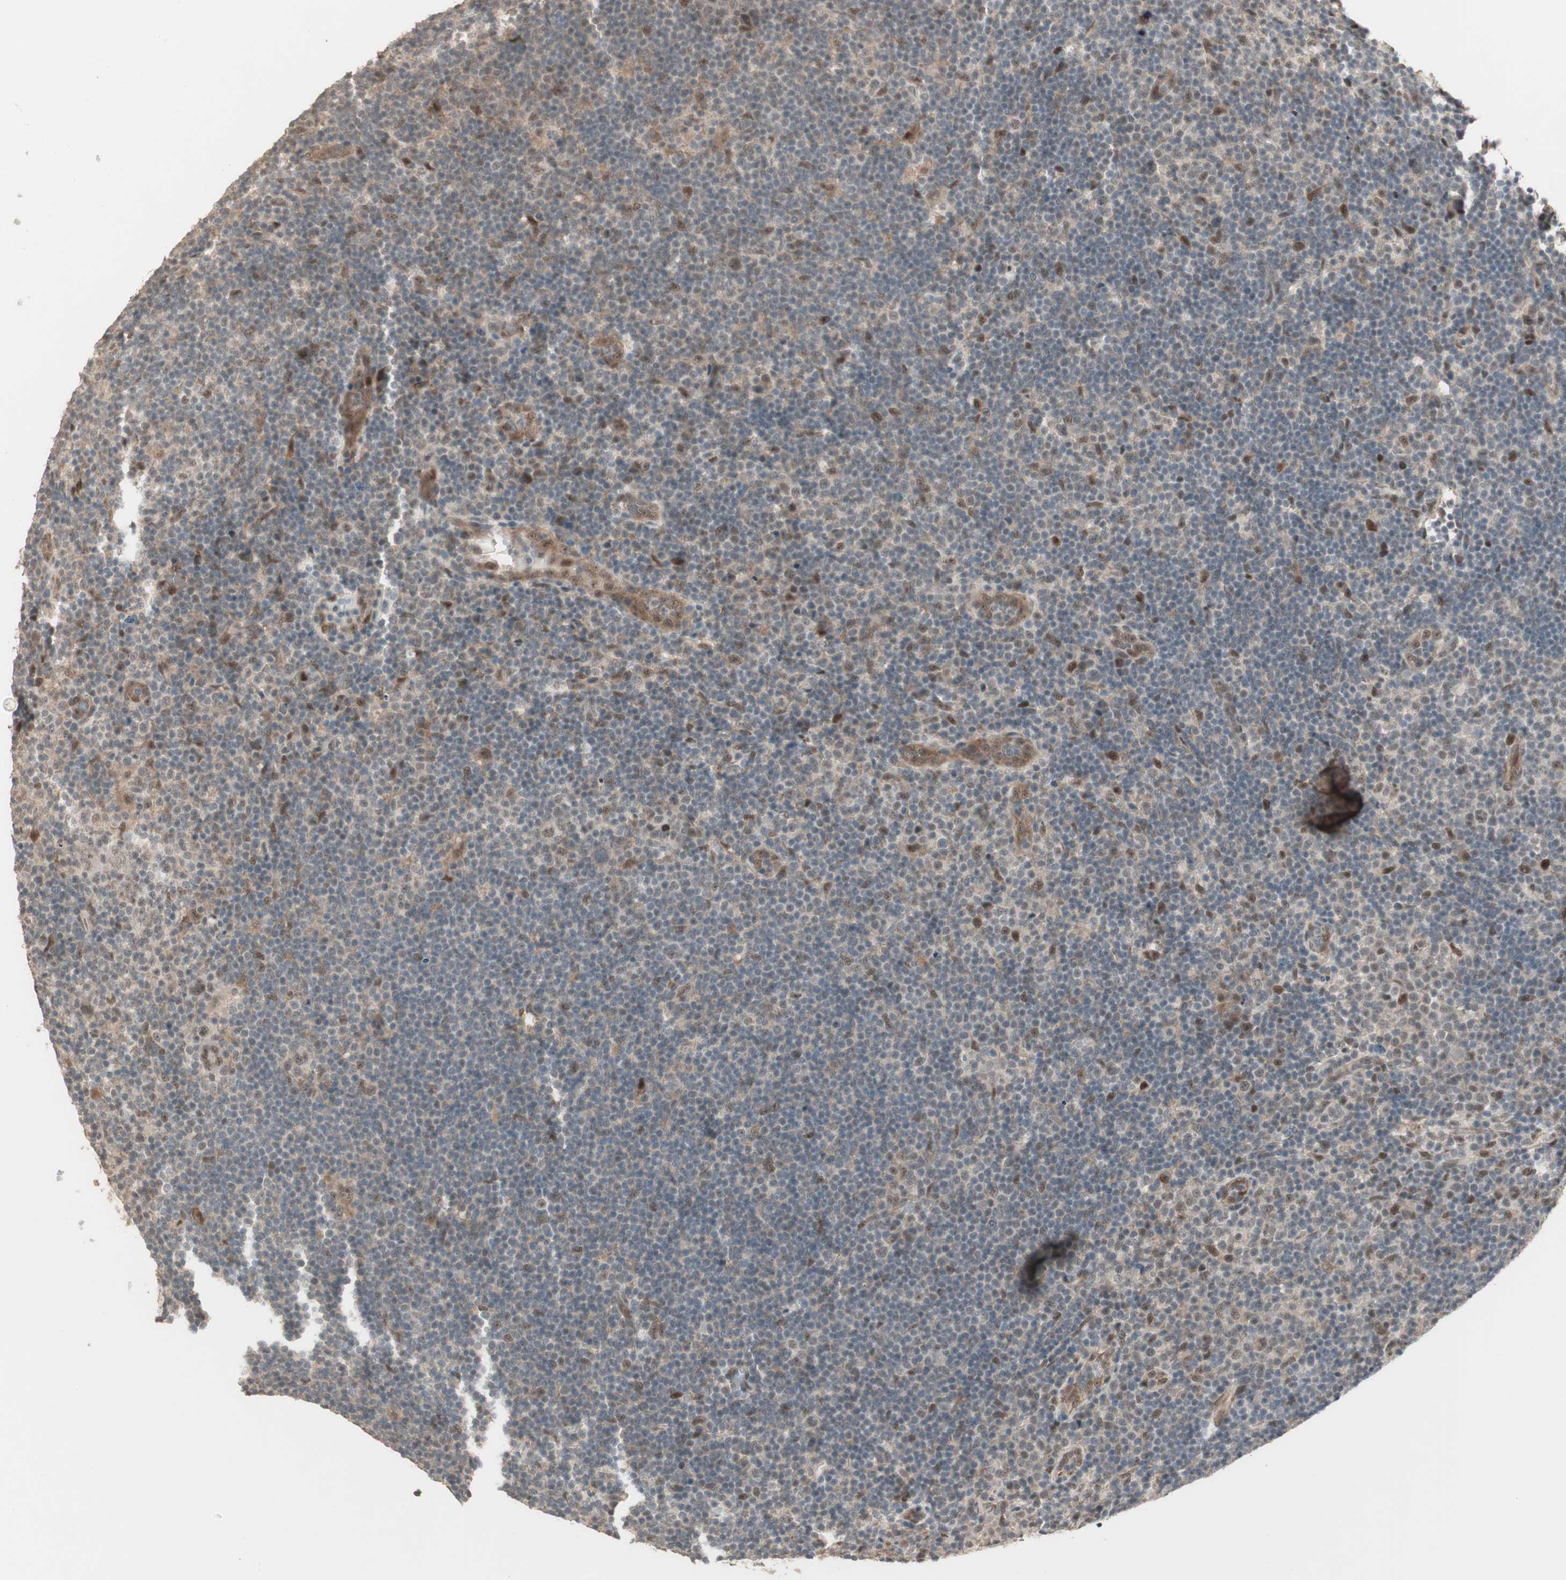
{"staining": {"intensity": "moderate", "quantity": ">75%", "location": "cytoplasmic/membranous,nuclear"}, "tissue": "lymphoma", "cell_type": "Tumor cells", "image_type": "cancer", "snomed": [{"axis": "morphology", "description": "Hodgkin's disease, NOS"}, {"axis": "topography", "description": "Lymph node"}], "caption": "An immunohistochemistry photomicrograph of tumor tissue is shown. Protein staining in brown labels moderate cytoplasmic/membranous and nuclear positivity in lymphoma within tumor cells. (DAB IHC, brown staining for protein, blue staining for nuclei).", "gene": "ZSCAN31", "patient": {"sex": "female", "age": 57}}